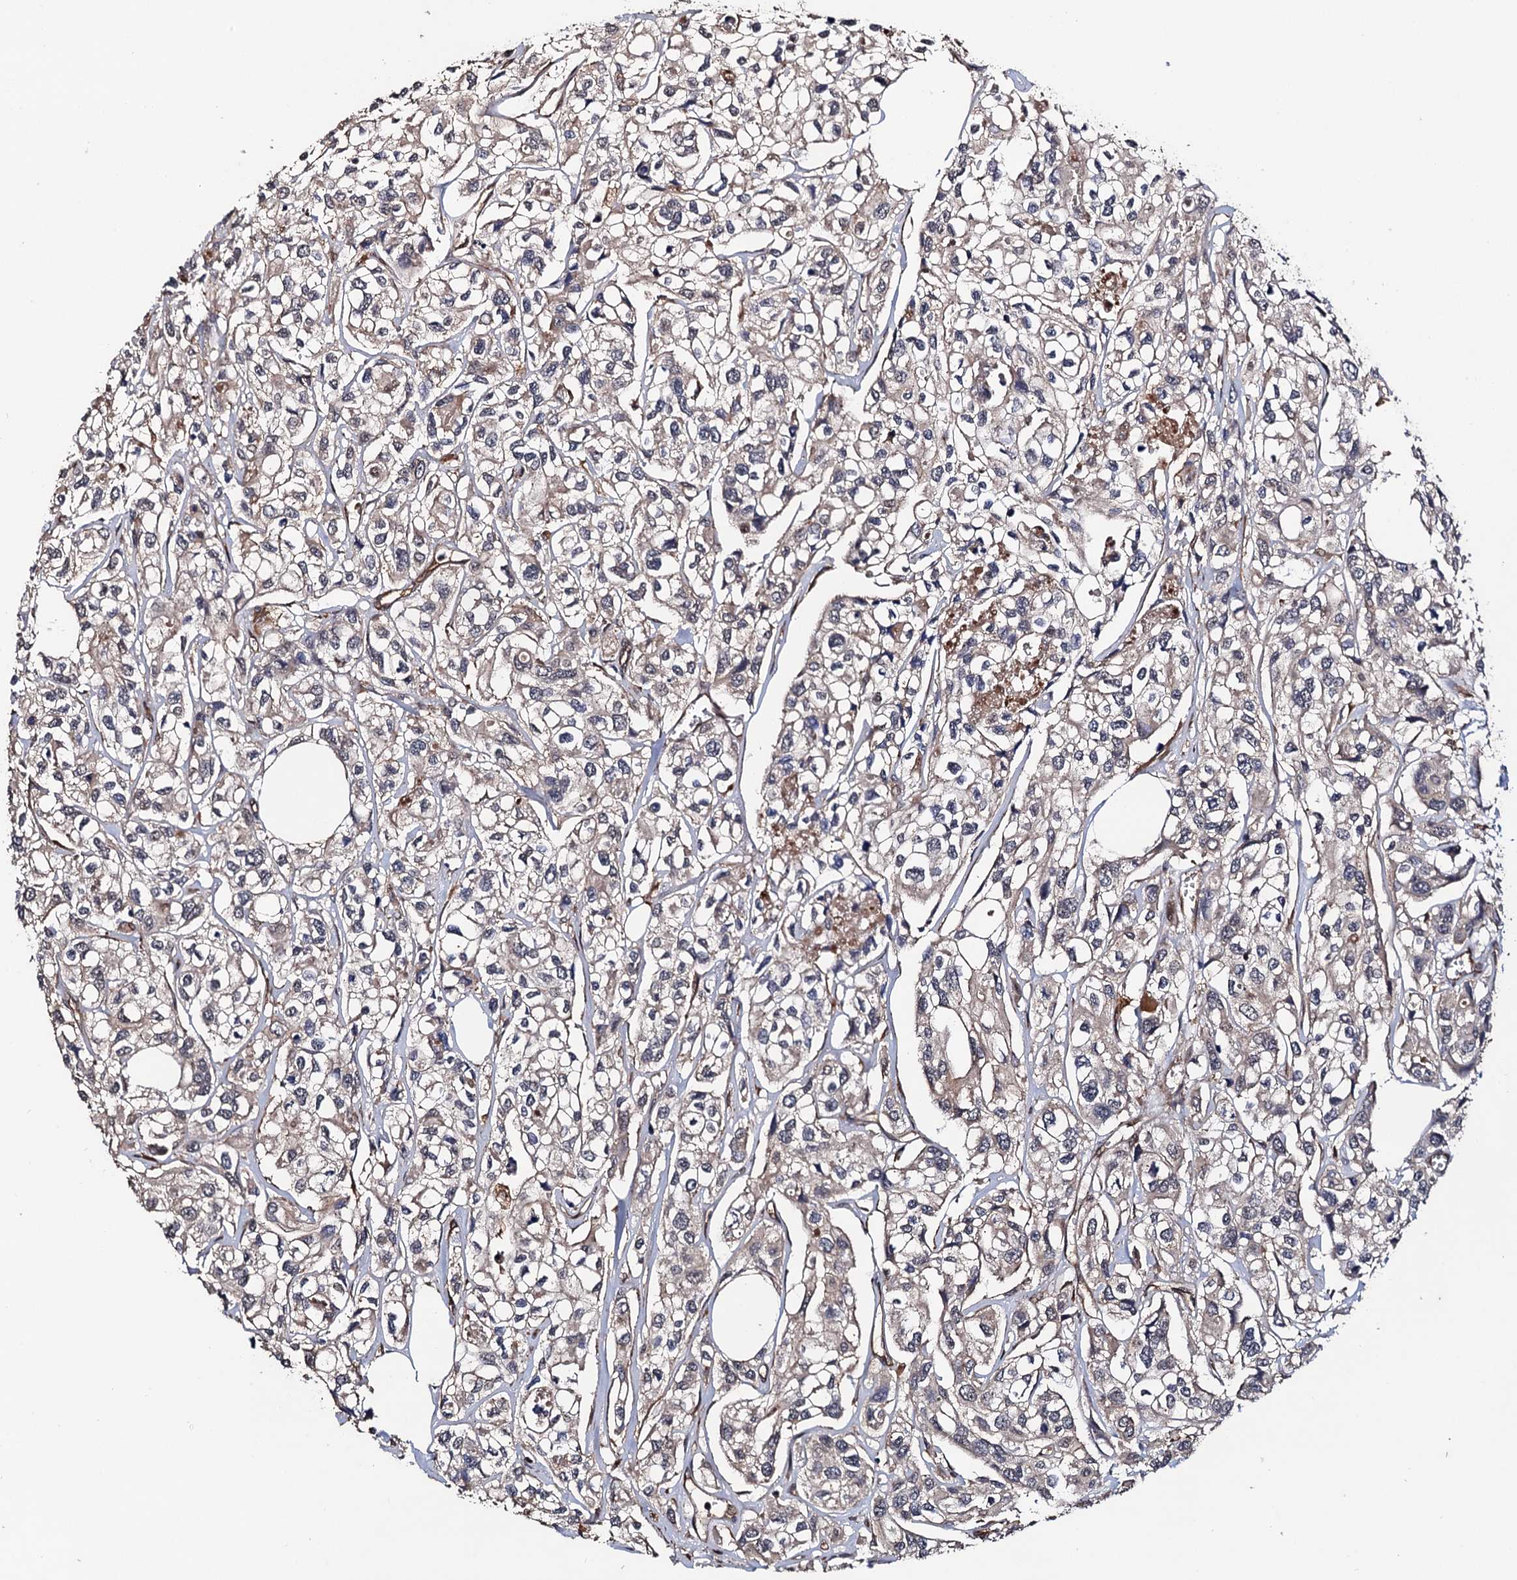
{"staining": {"intensity": "weak", "quantity": "25%-75%", "location": "cytoplasmic/membranous"}, "tissue": "urothelial cancer", "cell_type": "Tumor cells", "image_type": "cancer", "snomed": [{"axis": "morphology", "description": "Urothelial carcinoma, High grade"}, {"axis": "topography", "description": "Urinary bladder"}], "caption": "Human high-grade urothelial carcinoma stained with a brown dye exhibits weak cytoplasmic/membranous positive staining in about 25%-75% of tumor cells.", "gene": "BORA", "patient": {"sex": "male", "age": 67}}